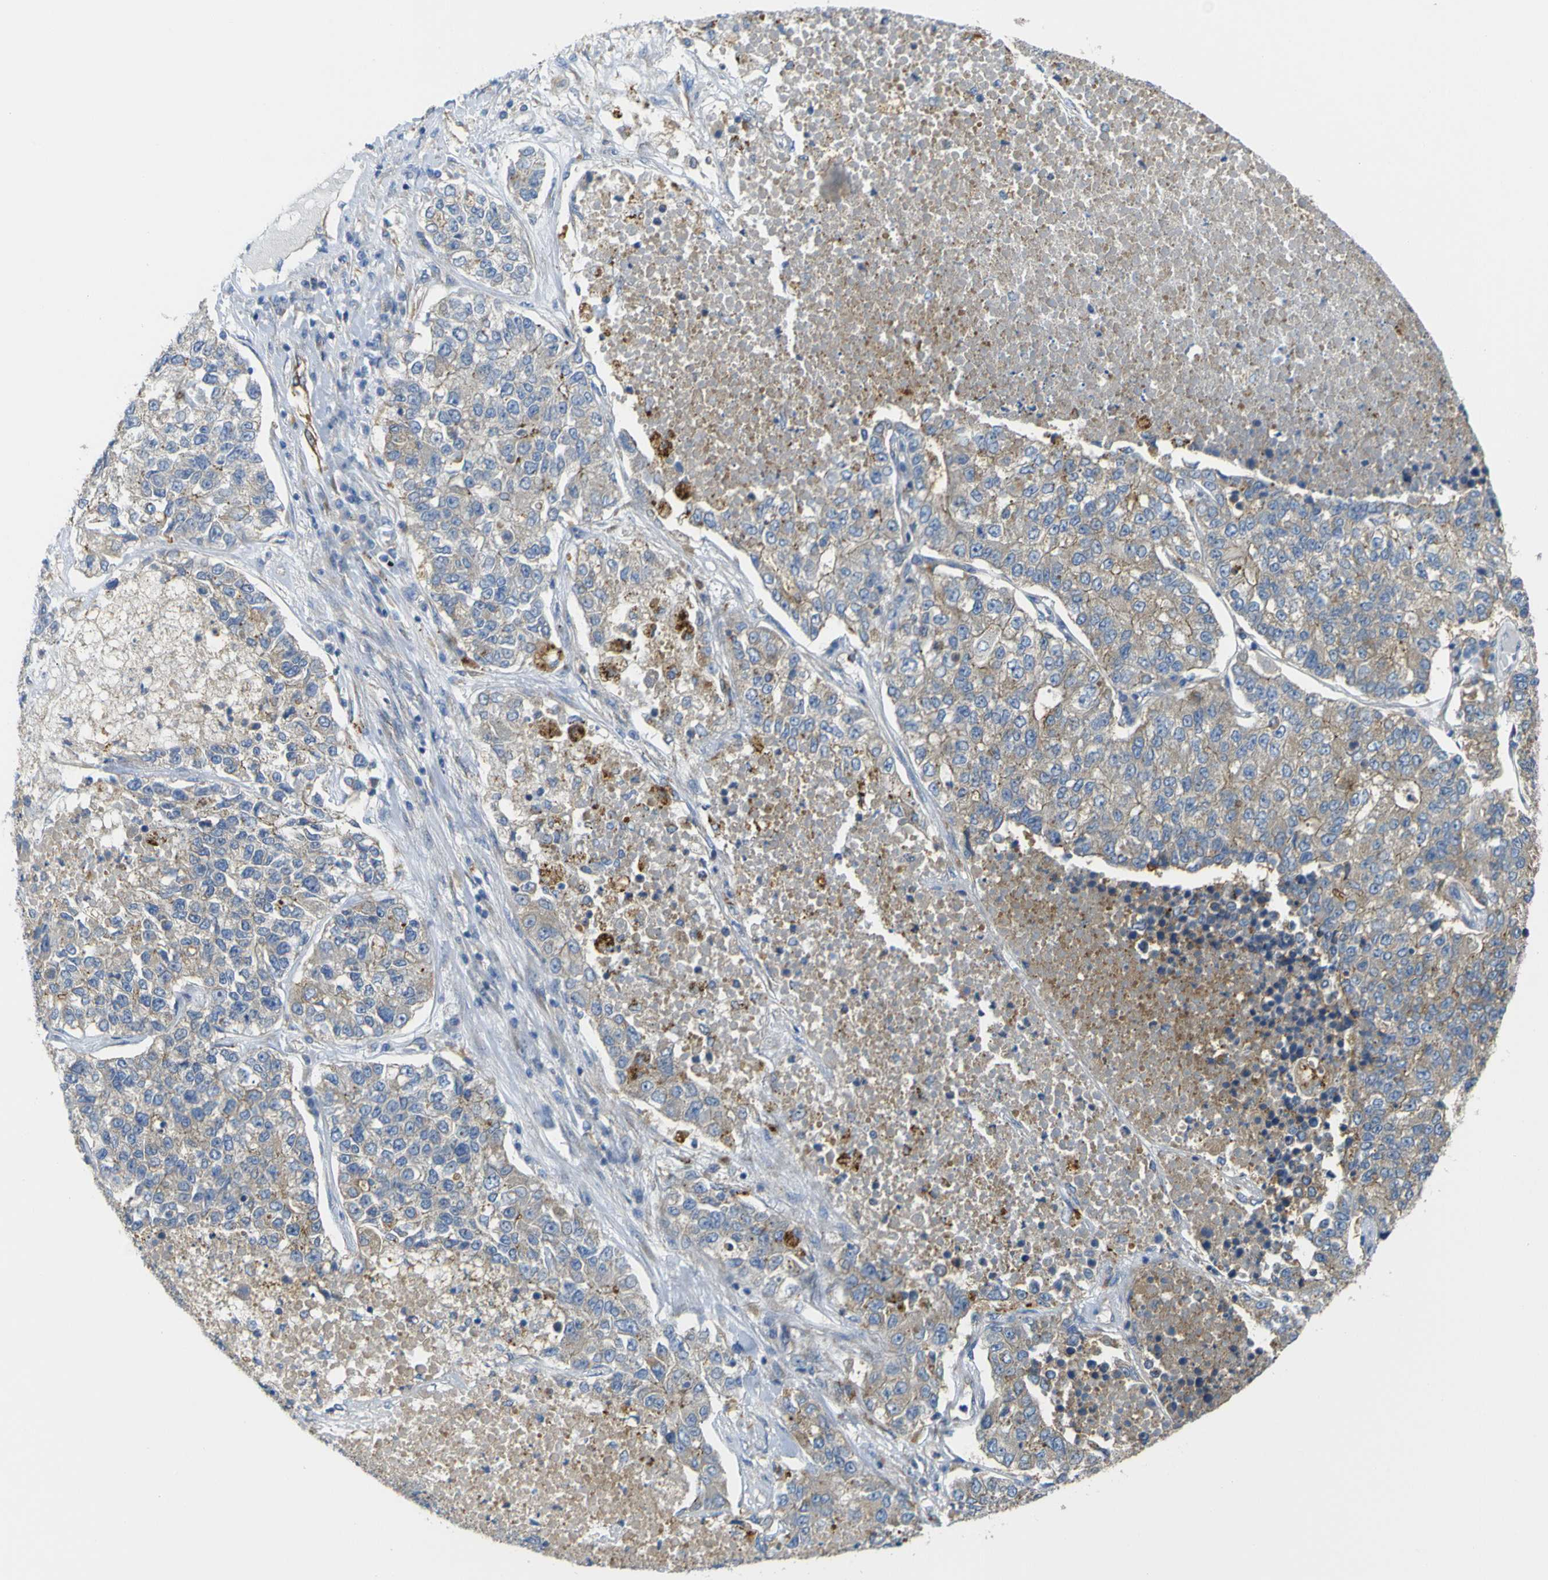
{"staining": {"intensity": "weak", "quantity": ">75%", "location": "cytoplasmic/membranous"}, "tissue": "lung cancer", "cell_type": "Tumor cells", "image_type": "cancer", "snomed": [{"axis": "morphology", "description": "Adenocarcinoma, NOS"}, {"axis": "topography", "description": "Lung"}], "caption": "About >75% of tumor cells in human lung cancer (adenocarcinoma) display weak cytoplasmic/membranous protein positivity as visualized by brown immunohistochemical staining.", "gene": "SYPL1", "patient": {"sex": "male", "age": 49}}